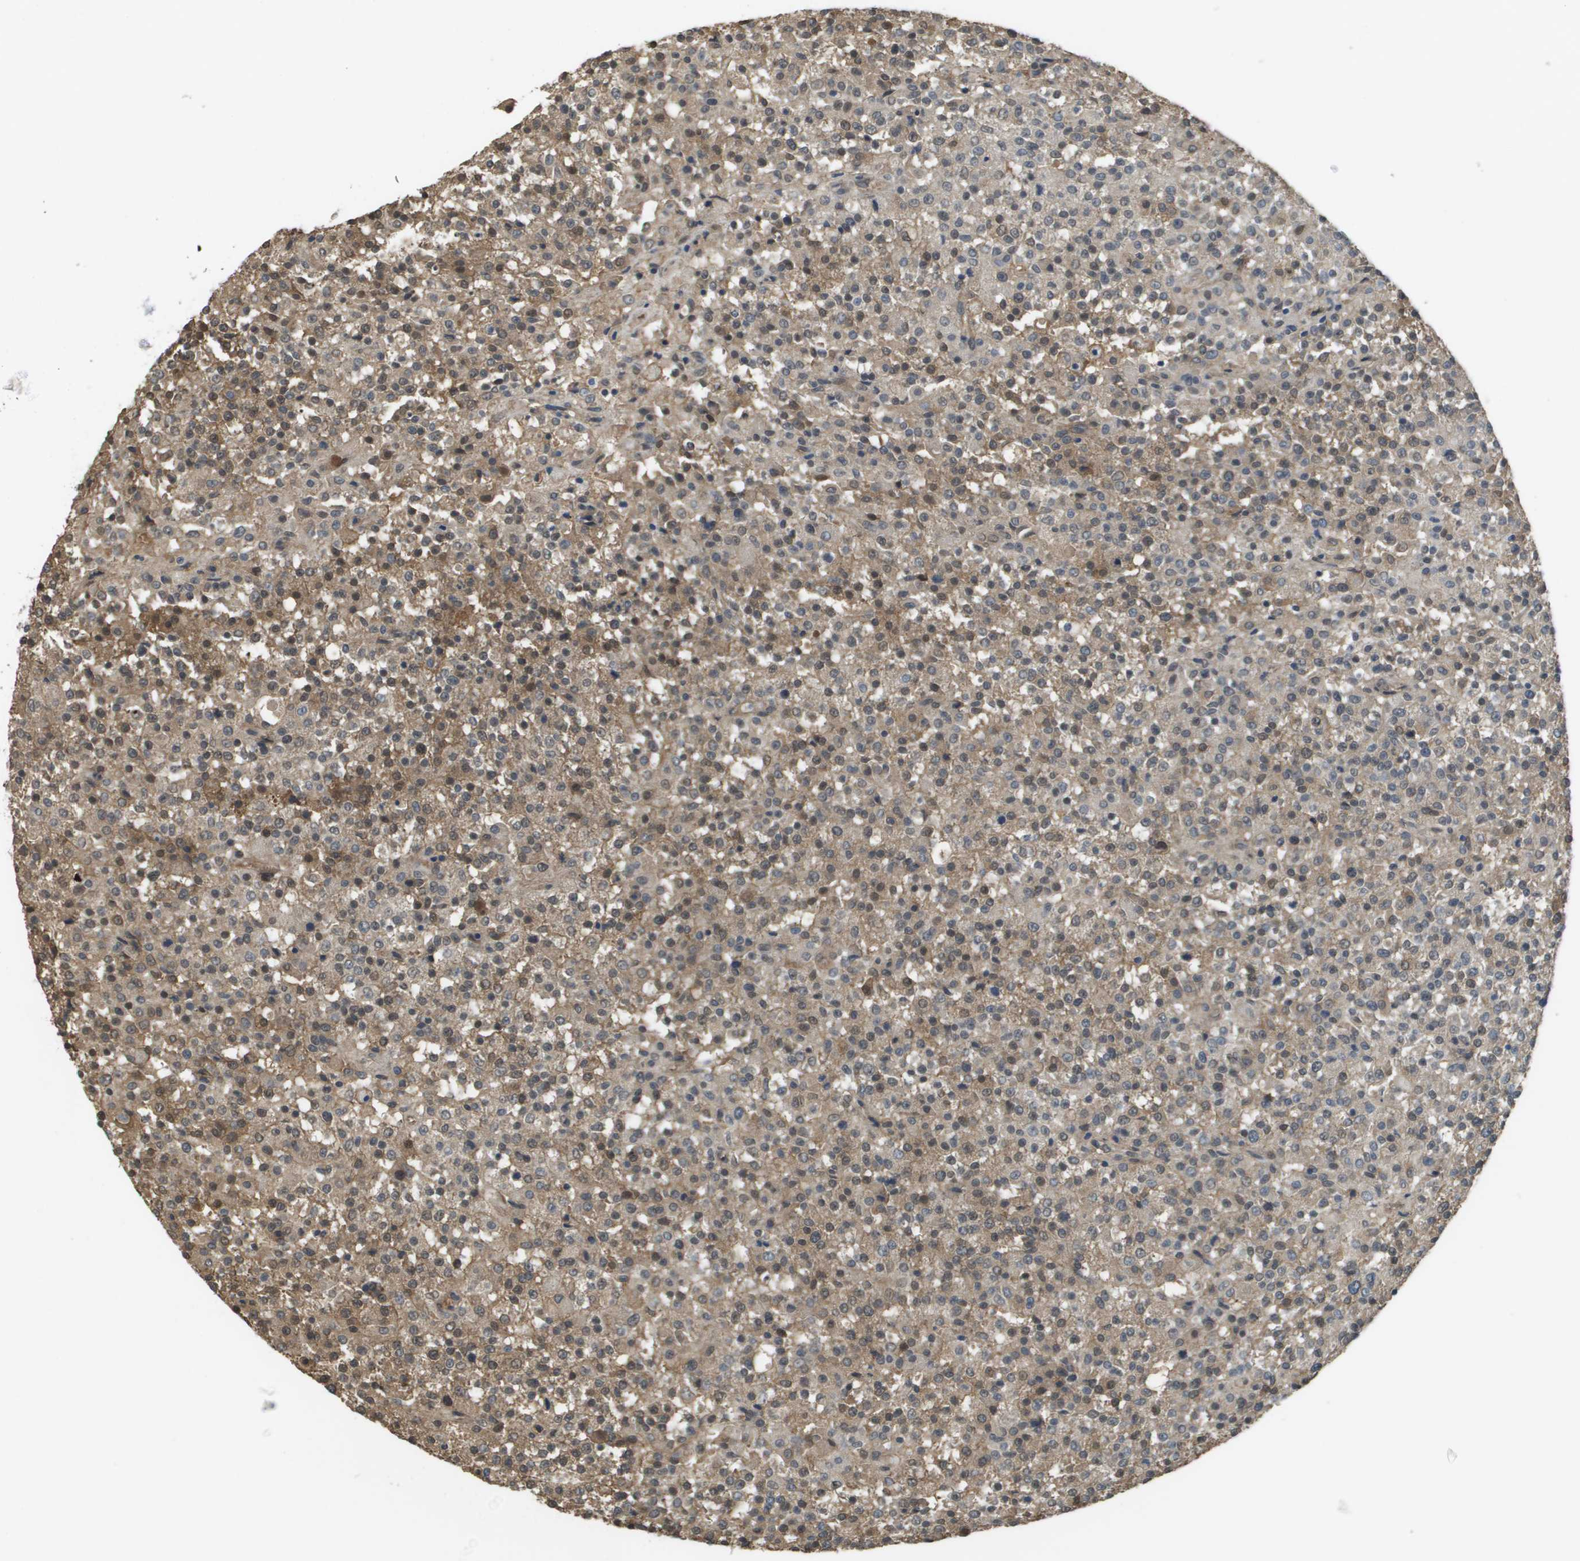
{"staining": {"intensity": "moderate", "quantity": "25%-75%", "location": "cytoplasmic/membranous"}, "tissue": "testis cancer", "cell_type": "Tumor cells", "image_type": "cancer", "snomed": [{"axis": "morphology", "description": "Seminoma, NOS"}, {"axis": "topography", "description": "Testis"}], "caption": "Immunohistochemistry (IHC) of human testis cancer shows medium levels of moderate cytoplasmic/membranous positivity in approximately 25%-75% of tumor cells.", "gene": "NDRG2", "patient": {"sex": "male", "age": 59}}